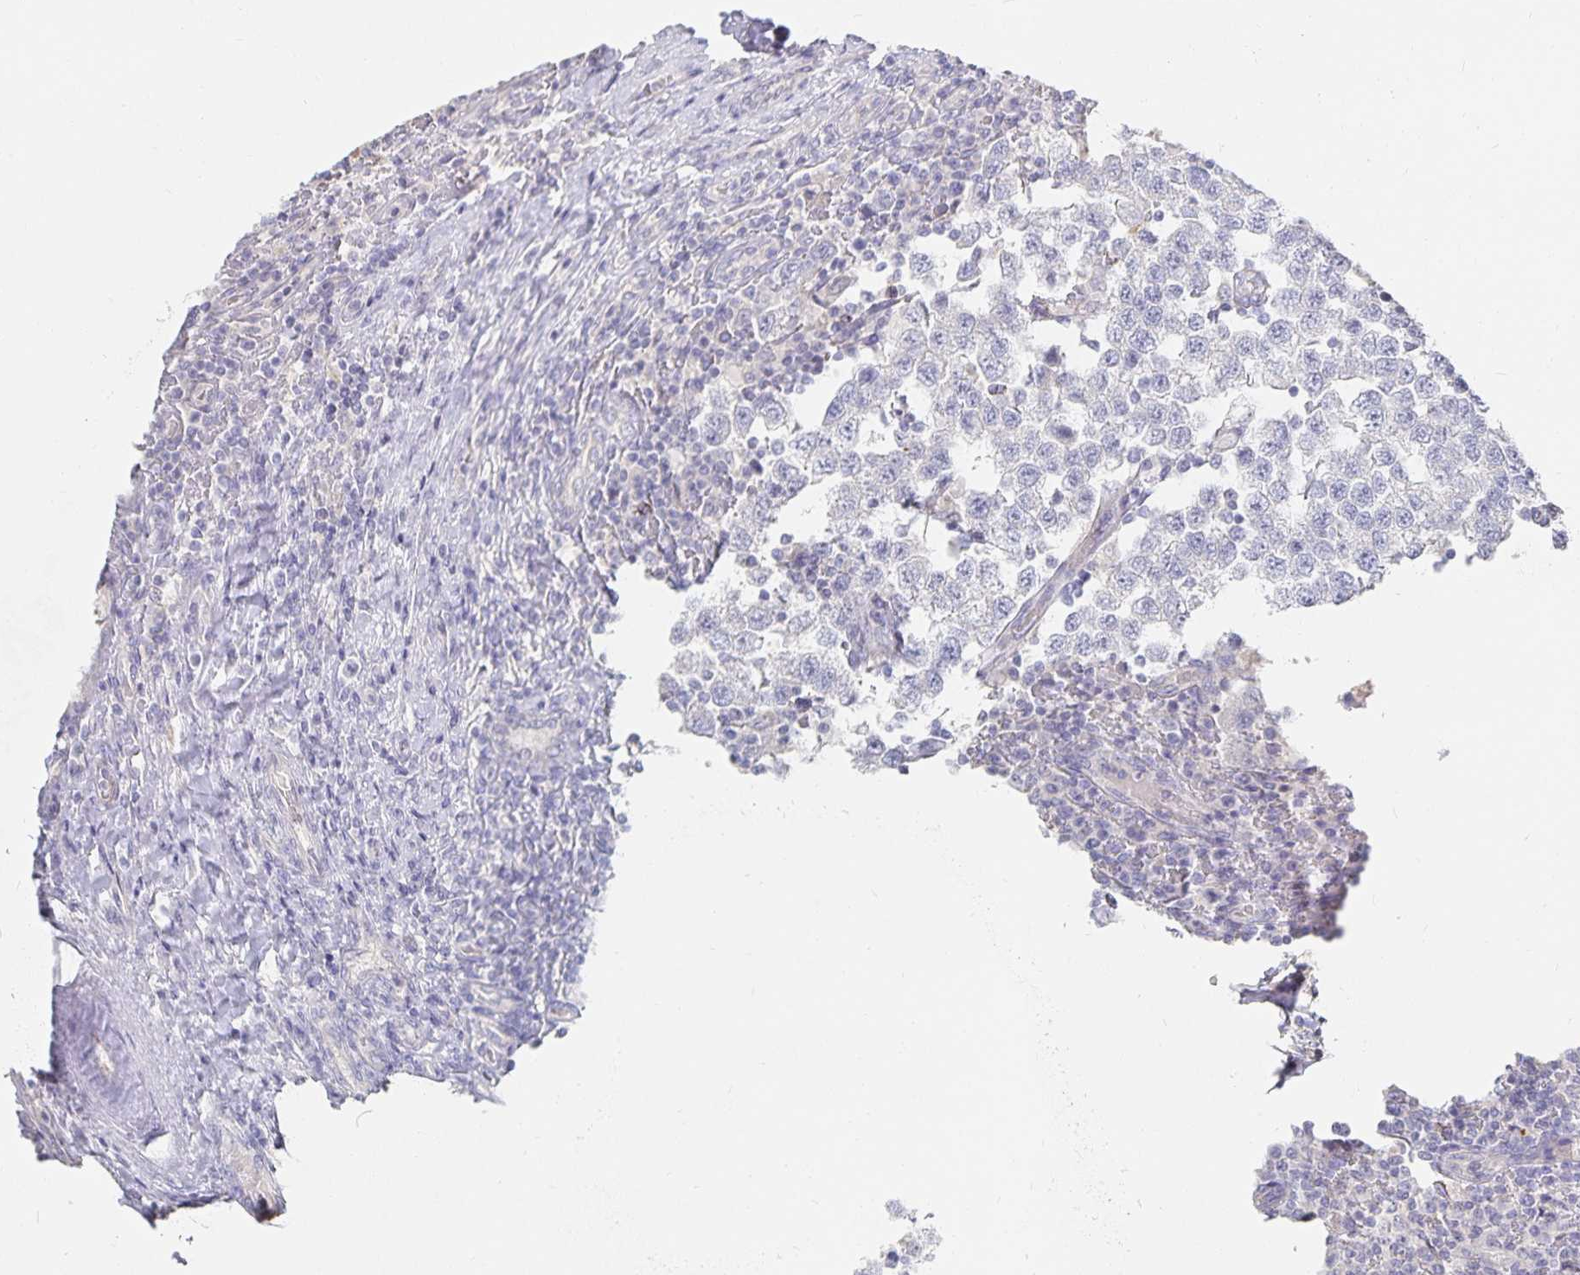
{"staining": {"intensity": "negative", "quantity": "none", "location": "none"}, "tissue": "testis cancer", "cell_type": "Tumor cells", "image_type": "cancer", "snomed": [{"axis": "morphology", "description": "Seminoma, NOS"}, {"axis": "topography", "description": "Testis"}], "caption": "High power microscopy histopathology image of an immunohistochemistry micrograph of seminoma (testis), revealing no significant staining in tumor cells.", "gene": "DNAH9", "patient": {"sex": "male", "age": 34}}